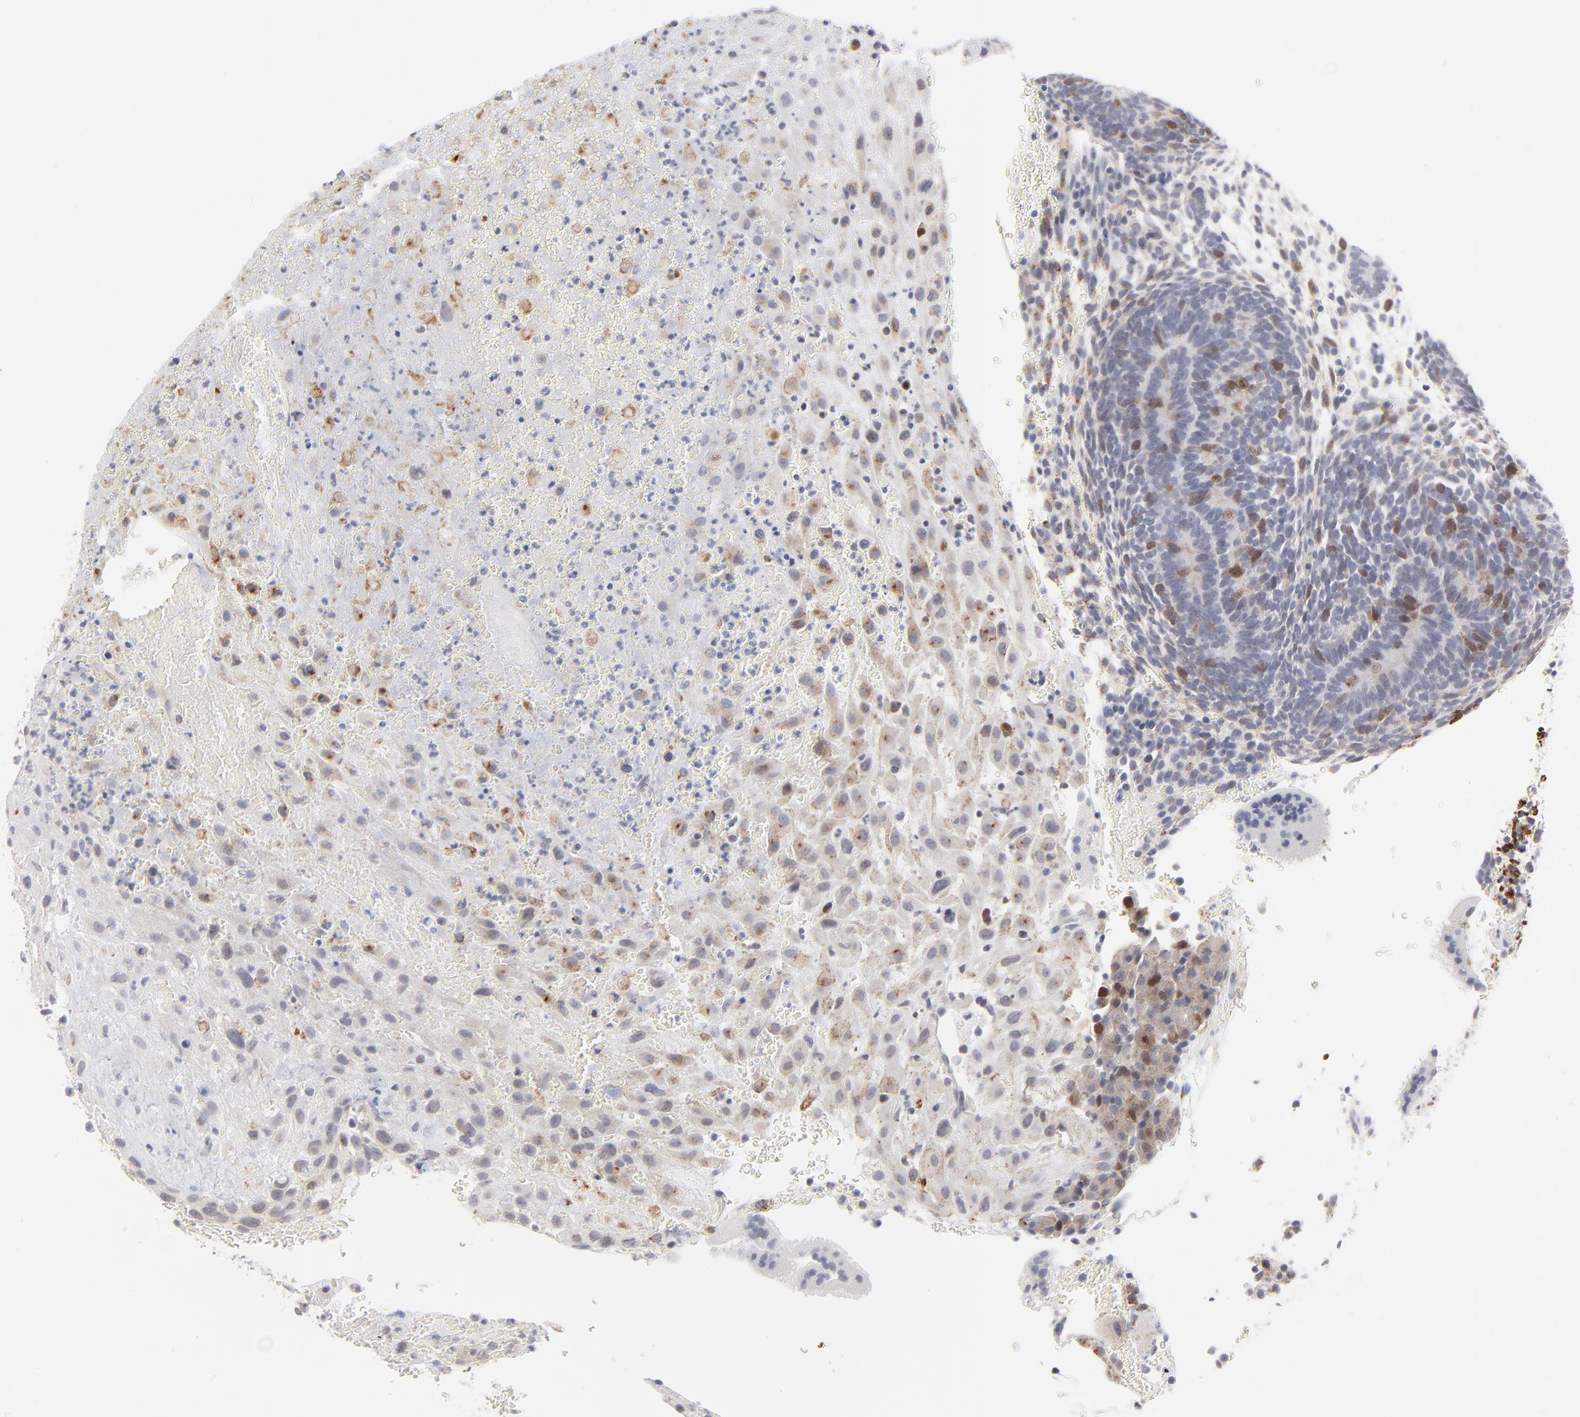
{"staining": {"intensity": "weak", "quantity": ">75%", "location": "cytoplasmic/membranous"}, "tissue": "placenta", "cell_type": "Decidual cells", "image_type": "normal", "snomed": [{"axis": "morphology", "description": "Normal tissue, NOS"}, {"axis": "topography", "description": "Placenta"}], "caption": "Immunohistochemical staining of unremarkable placenta displays low levels of weak cytoplasmic/membranous expression in approximately >75% of decidual cells. Nuclei are stained in blue.", "gene": "AURKA", "patient": {"sex": "female", "age": 19}}